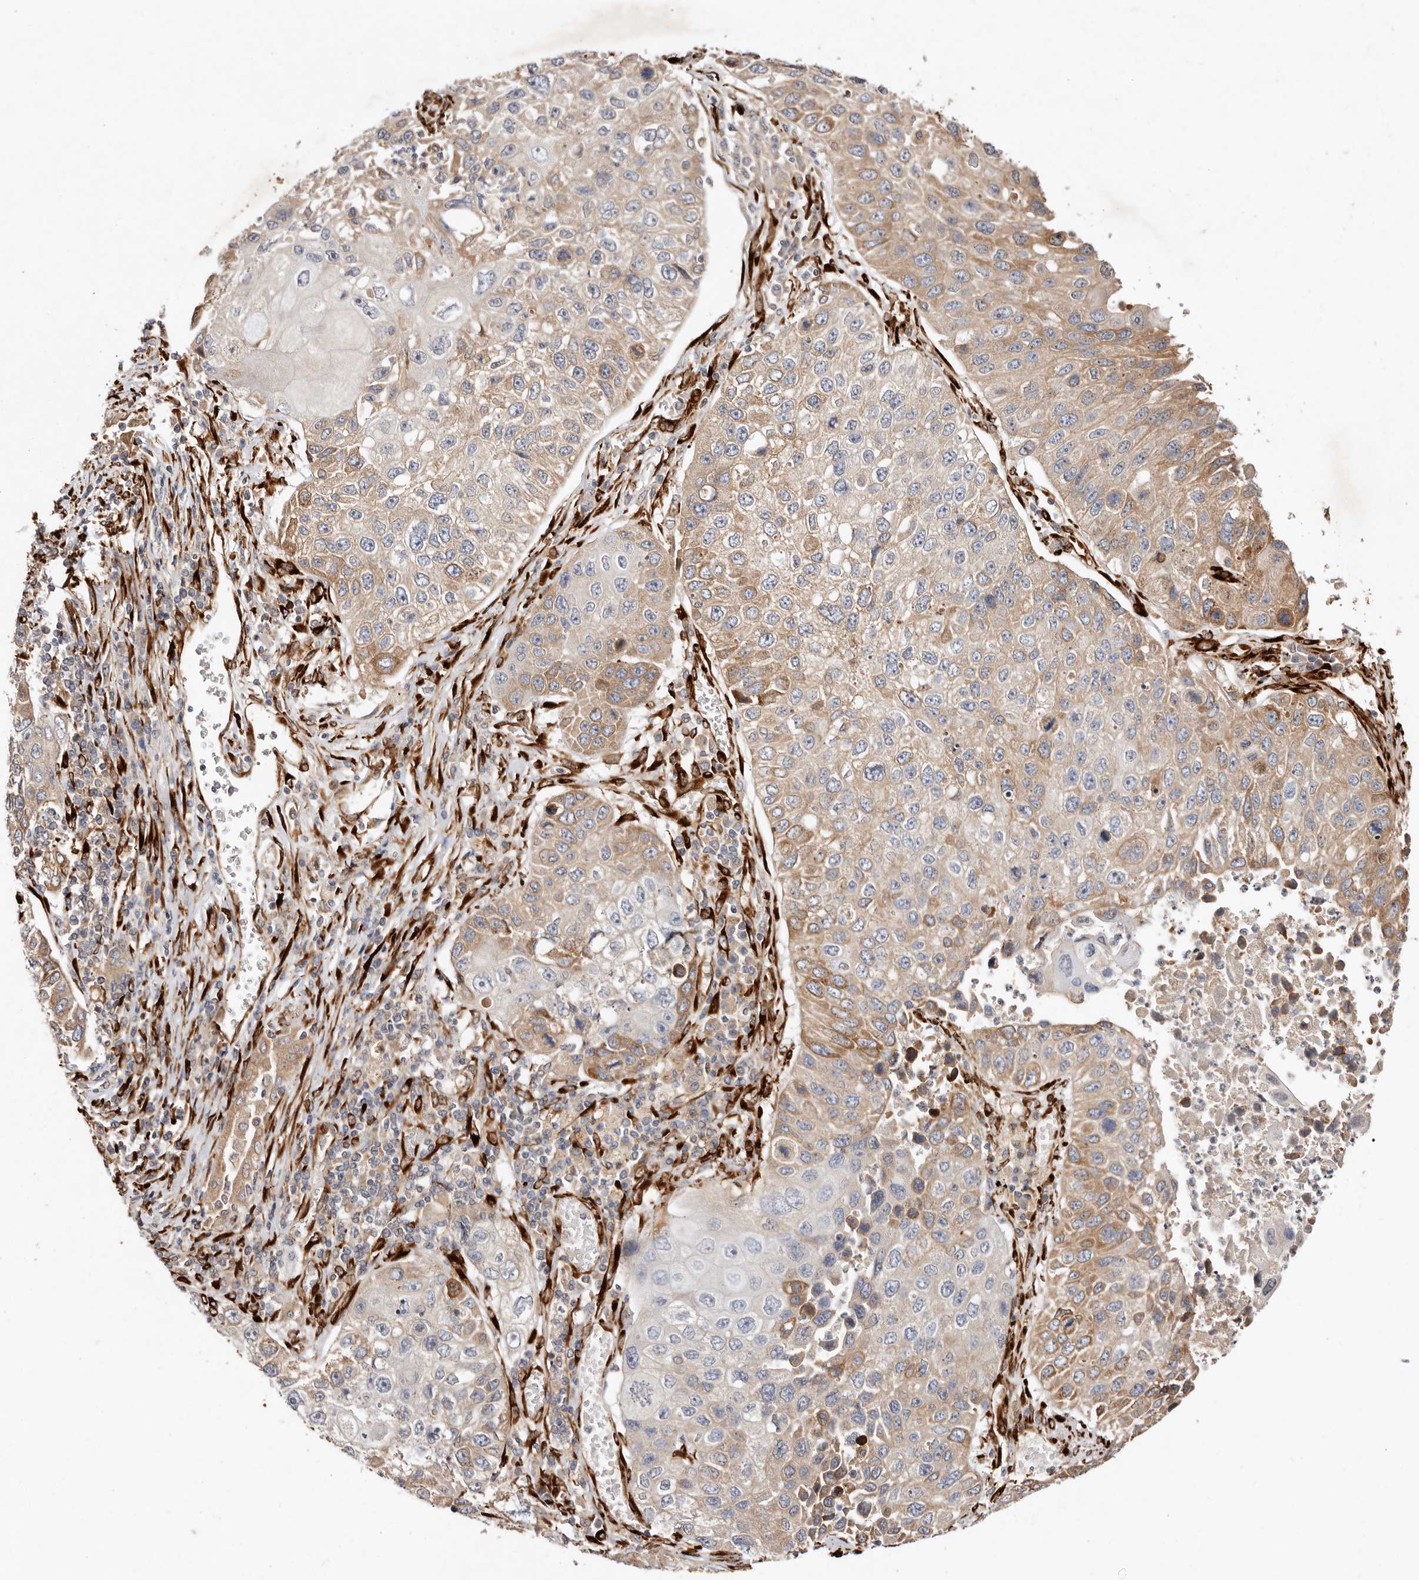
{"staining": {"intensity": "moderate", "quantity": "25%-75%", "location": "cytoplasmic/membranous"}, "tissue": "lung cancer", "cell_type": "Tumor cells", "image_type": "cancer", "snomed": [{"axis": "morphology", "description": "Squamous cell carcinoma, NOS"}, {"axis": "topography", "description": "Lung"}], "caption": "Tumor cells display moderate cytoplasmic/membranous positivity in about 25%-75% of cells in lung cancer (squamous cell carcinoma). (IHC, brightfield microscopy, high magnification).", "gene": "SERPINH1", "patient": {"sex": "male", "age": 61}}